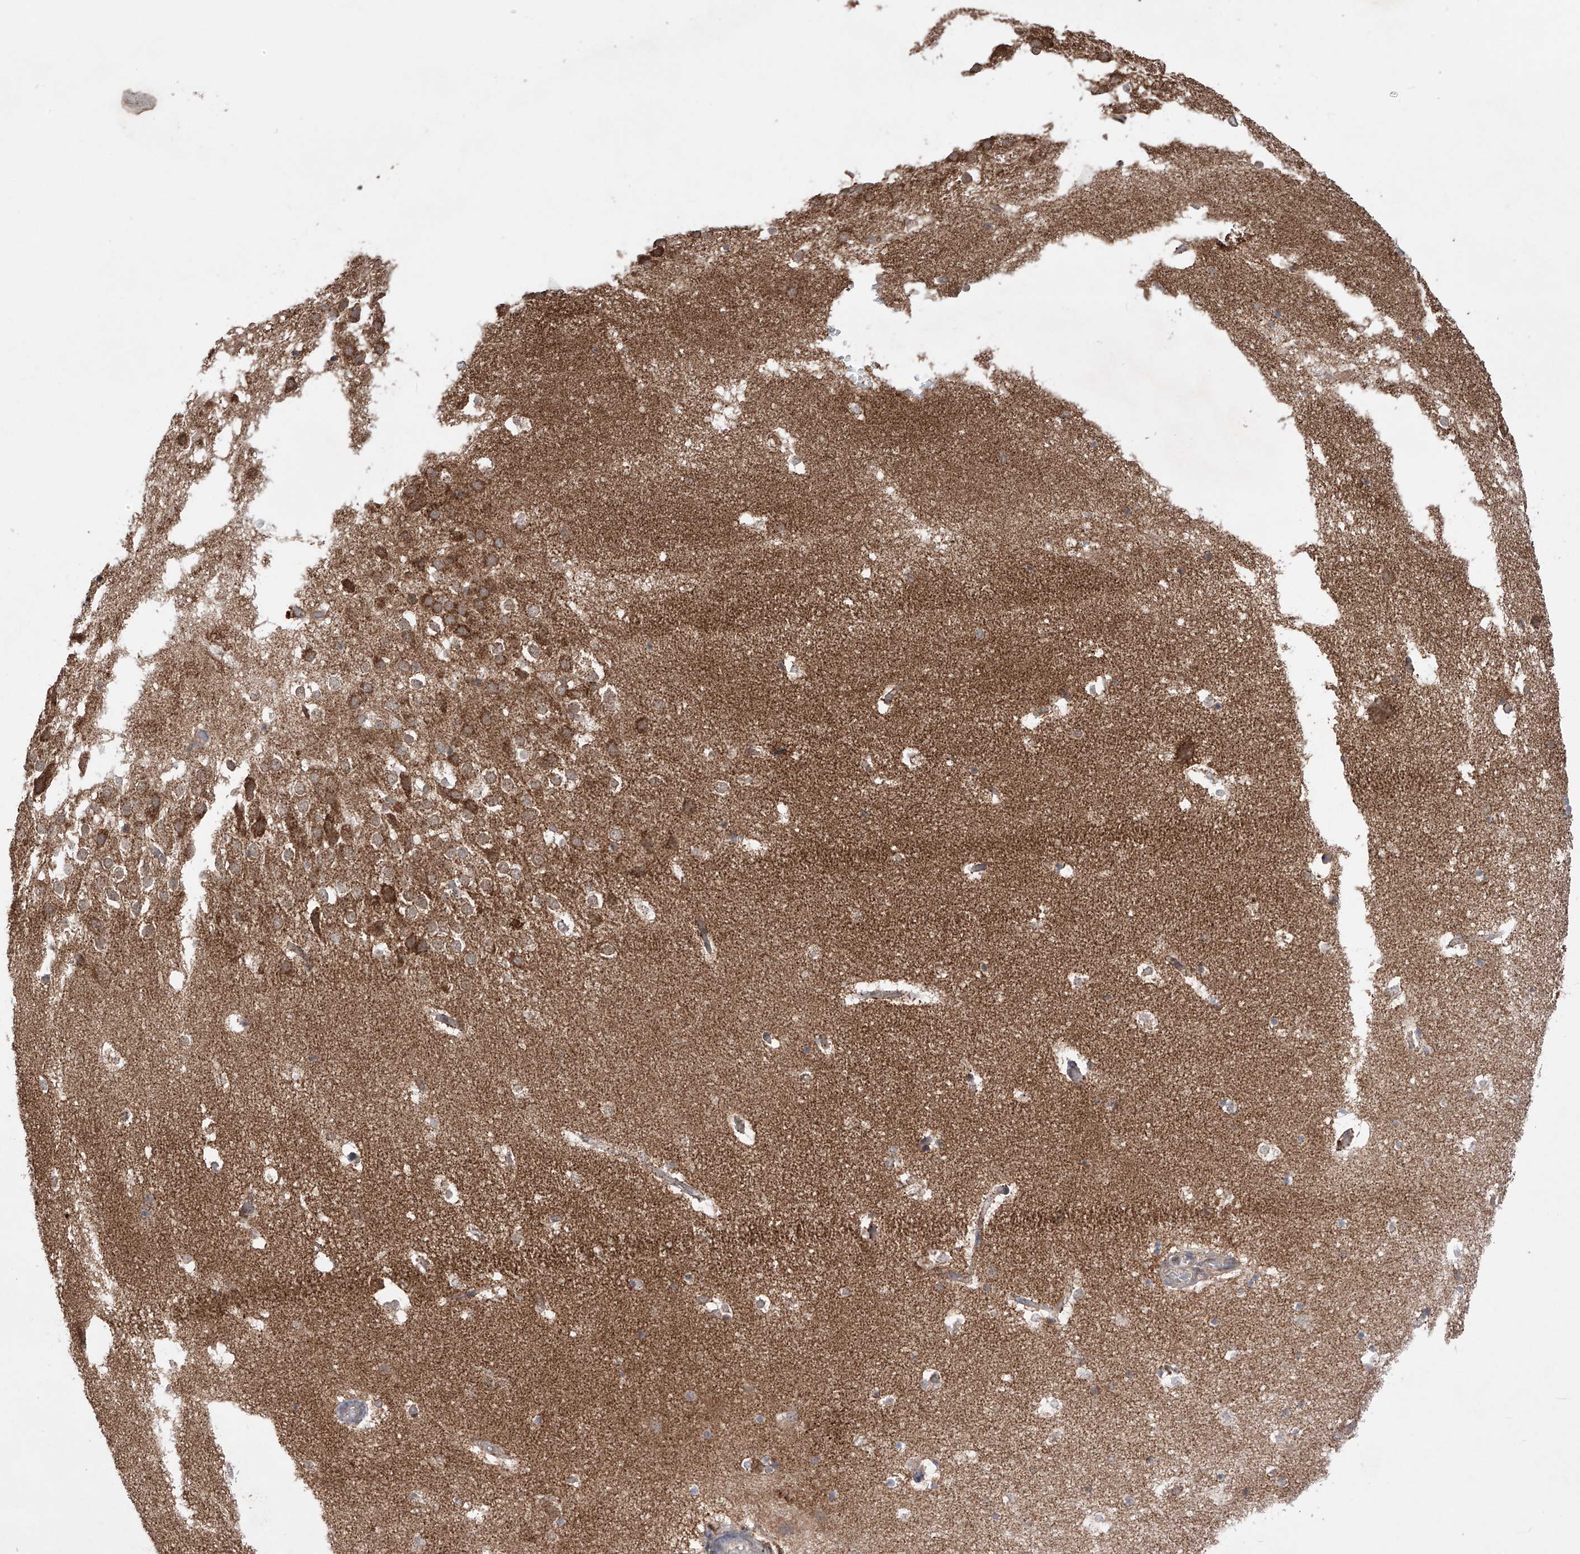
{"staining": {"intensity": "moderate", "quantity": ">75%", "location": "cytoplasmic/membranous"}, "tissue": "hippocampus", "cell_type": "Glial cells", "image_type": "normal", "snomed": [{"axis": "morphology", "description": "Normal tissue, NOS"}, {"axis": "topography", "description": "Hippocampus"}], "caption": "A medium amount of moderate cytoplasmic/membranous staining is present in about >75% of glial cells in benign hippocampus. Immunohistochemistry stains the protein of interest in brown and the nuclei are stained blue.", "gene": "SDHAF4", "patient": {"sex": "female", "age": 52}}